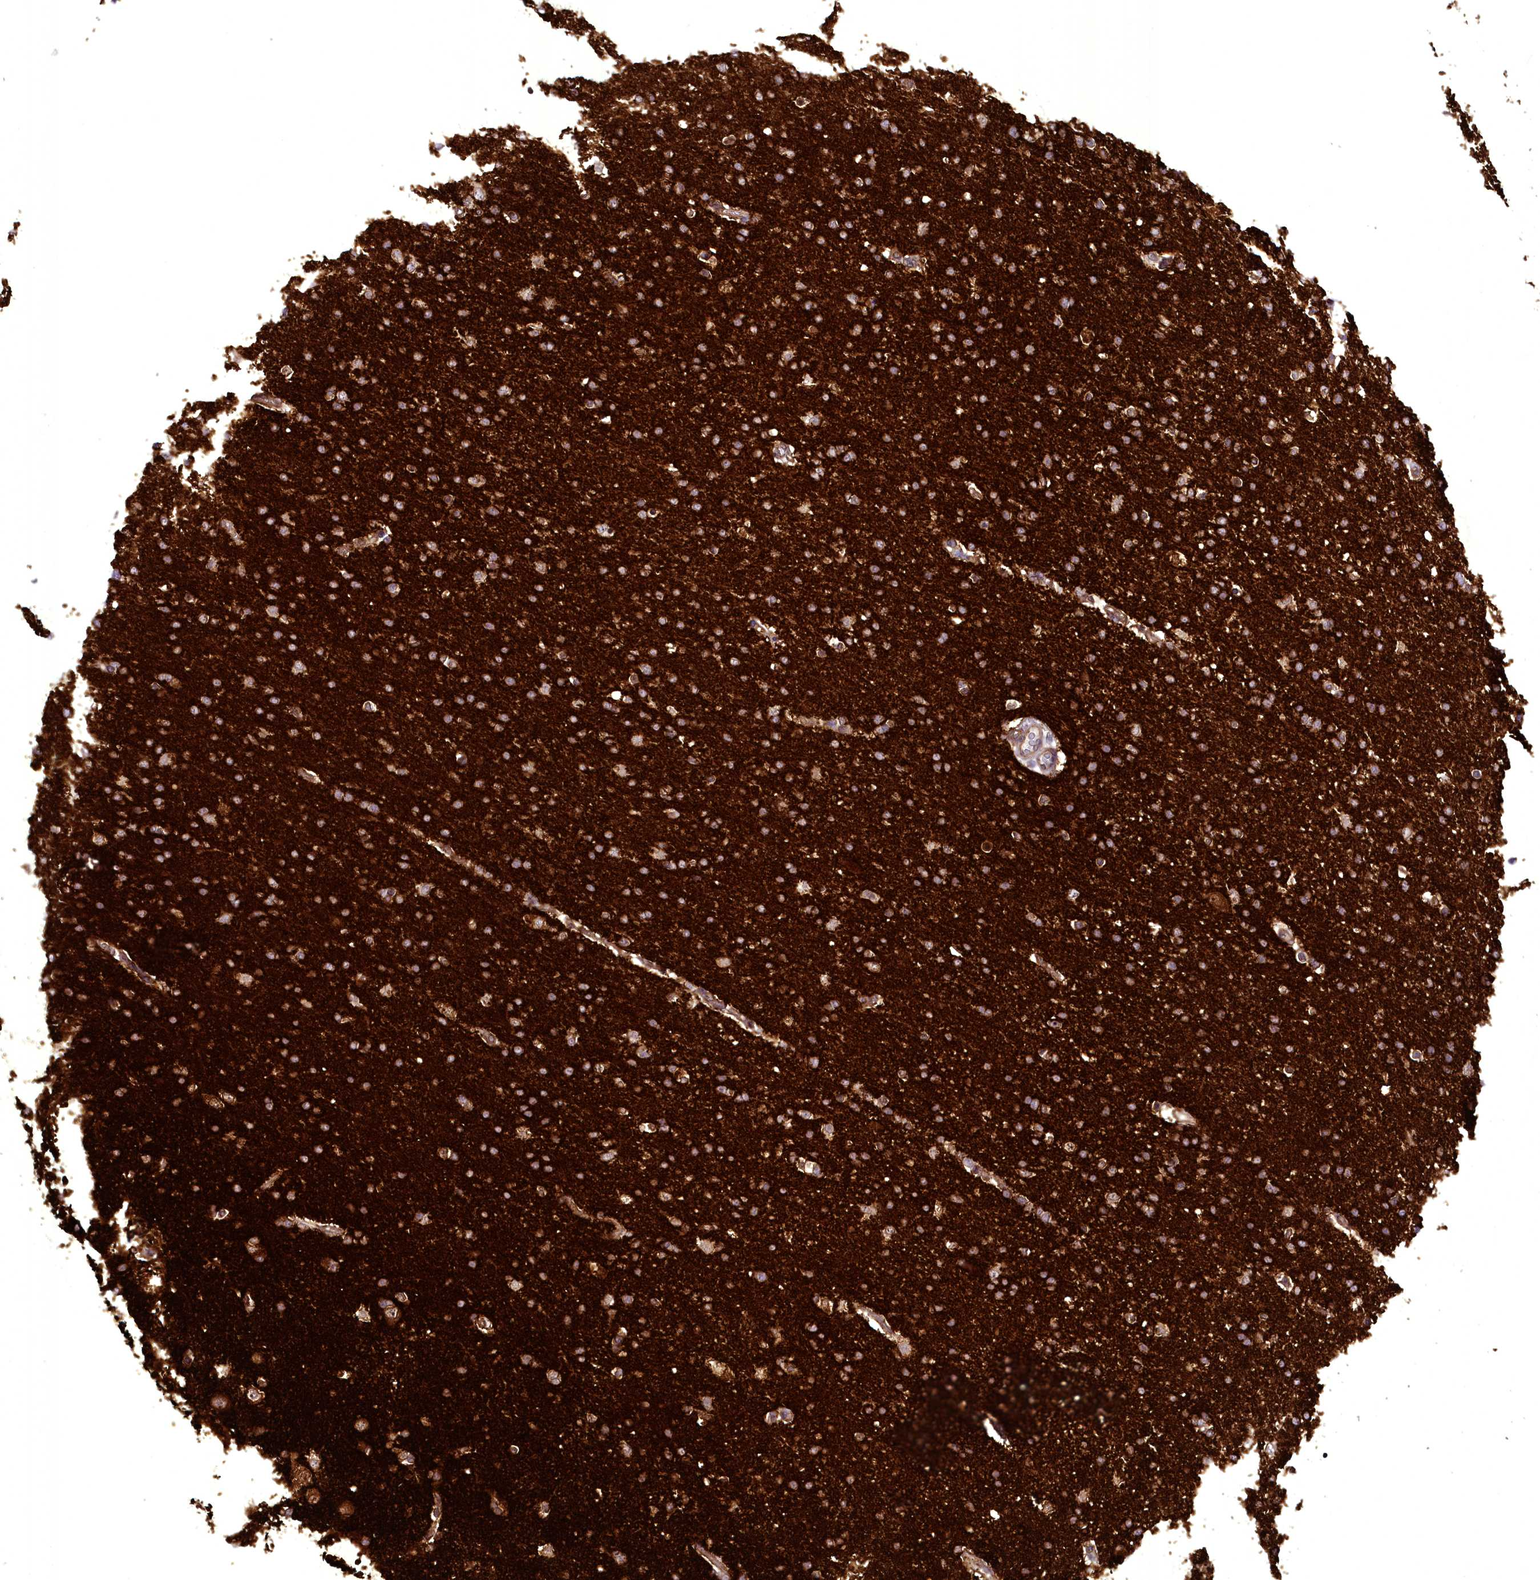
{"staining": {"intensity": "strong", "quantity": ">75%", "location": "cytoplasmic/membranous"}, "tissue": "glioma", "cell_type": "Tumor cells", "image_type": "cancer", "snomed": [{"axis": "morphology", "description": "Glioma, malignant, High grade"}, {"axis": "topography", "description": "Brain"}], "caption": "Malignant glioma (high-grade) stained with DAB (3,3'-diaminobenzidine) IHC exhibits high levels of strong cytoplasmic/membranous expression in about >75% of tumor cells.", "gene": "STXBP1", "patient": {"sex": "male", "age": 72}}